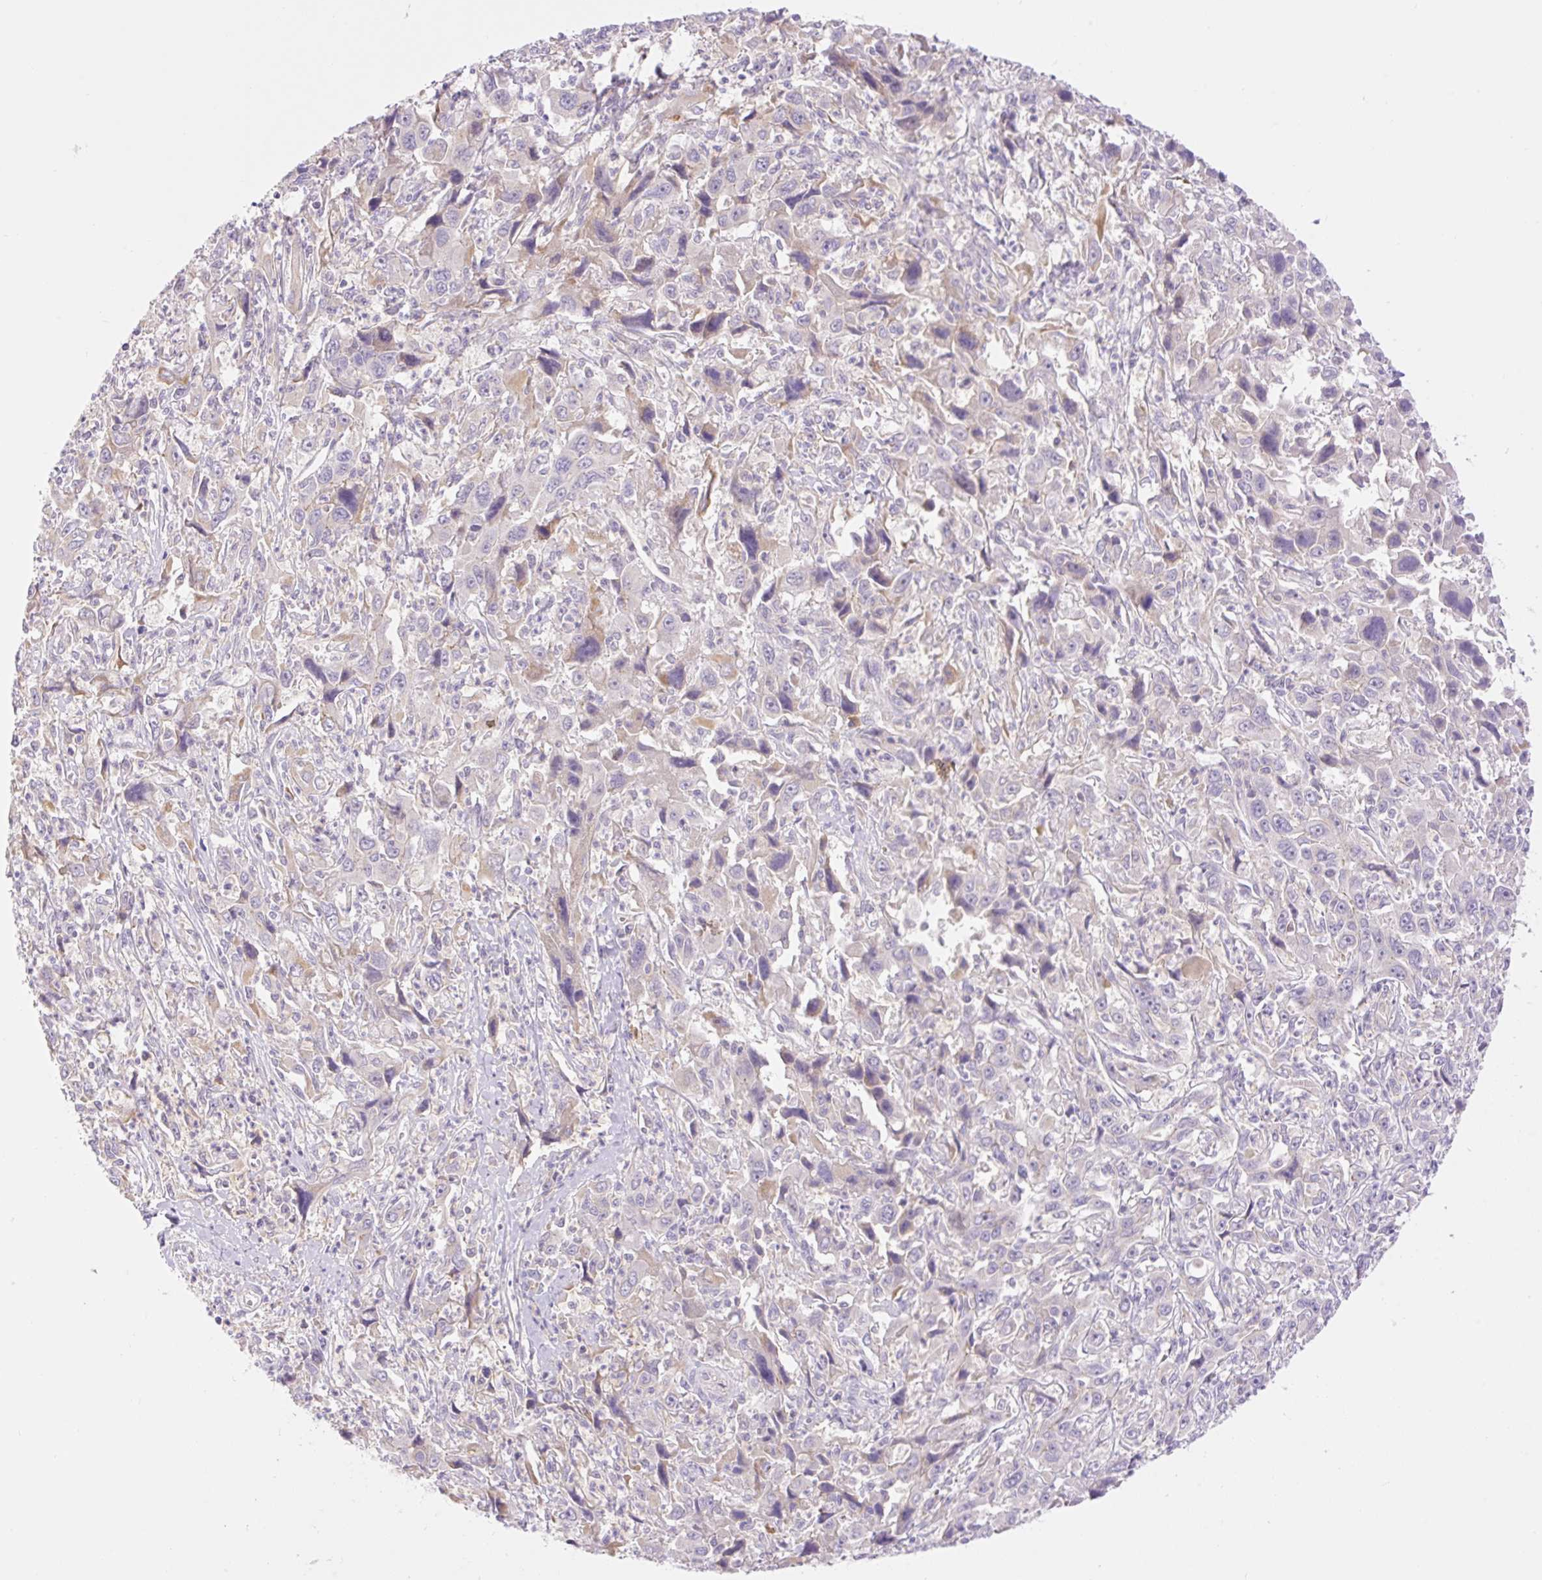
{"staining": {"intensity": "weak", "quantity": "<25%", "location": "cytoplasmic/membranous"}, "tissue": "liver cancer", "cell_type": "Tumor cells", "image_type": "cancer", "snomed": [{"axis": "morphology", "description": "Carcinoma, Hepatocellular, NOS"}, {"axis": "topography", "description": "Liver"}], "caption": "High magnification brightfield microscopy of hepatocellular carcinoma (liver) stained with DAB (brown) and counterstained with hematoxylin (blue): tumor cells show no significant staining.", "gene": "DENND5A", "patient": {"sex": "male", "age": 63}}